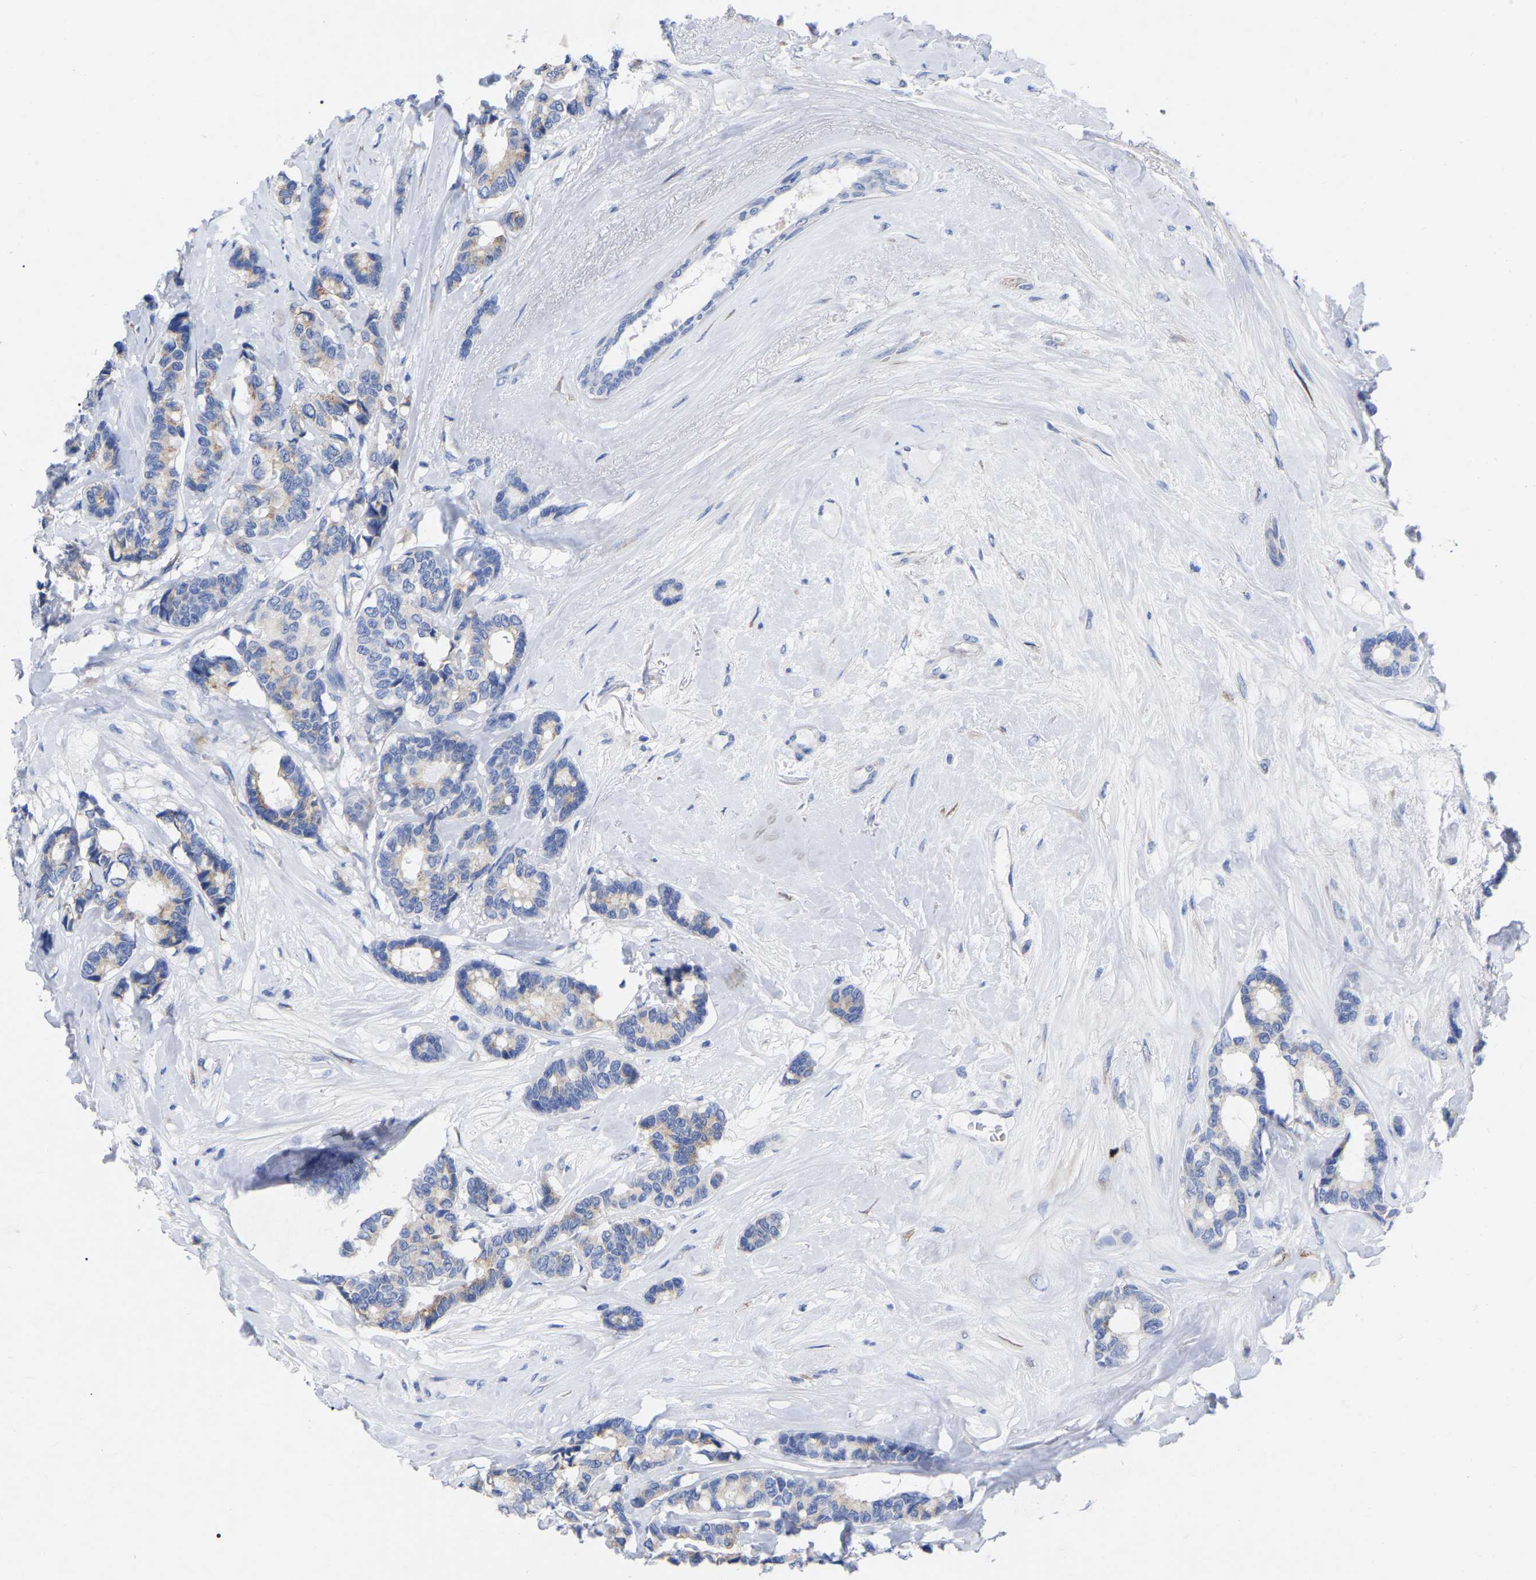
{"staining": {"intensity": "negative", "quantity": "none", "location": "none"}, "tissue": "breast cancer", "cell_type": "Tumor cells", "image_type": "cancer", "snomed": [{"axis": "morphology", "description": "Duct carcinoma"}, {"axis": "topography", "description": "Breast"}], "caption": "This is a photomicrograph of IHC staining of breast invasive ductal carcinoma, which shows no expression in tumor cells.", "gene": "GDF3", "patient": {"sex": "female", "age": 87}}